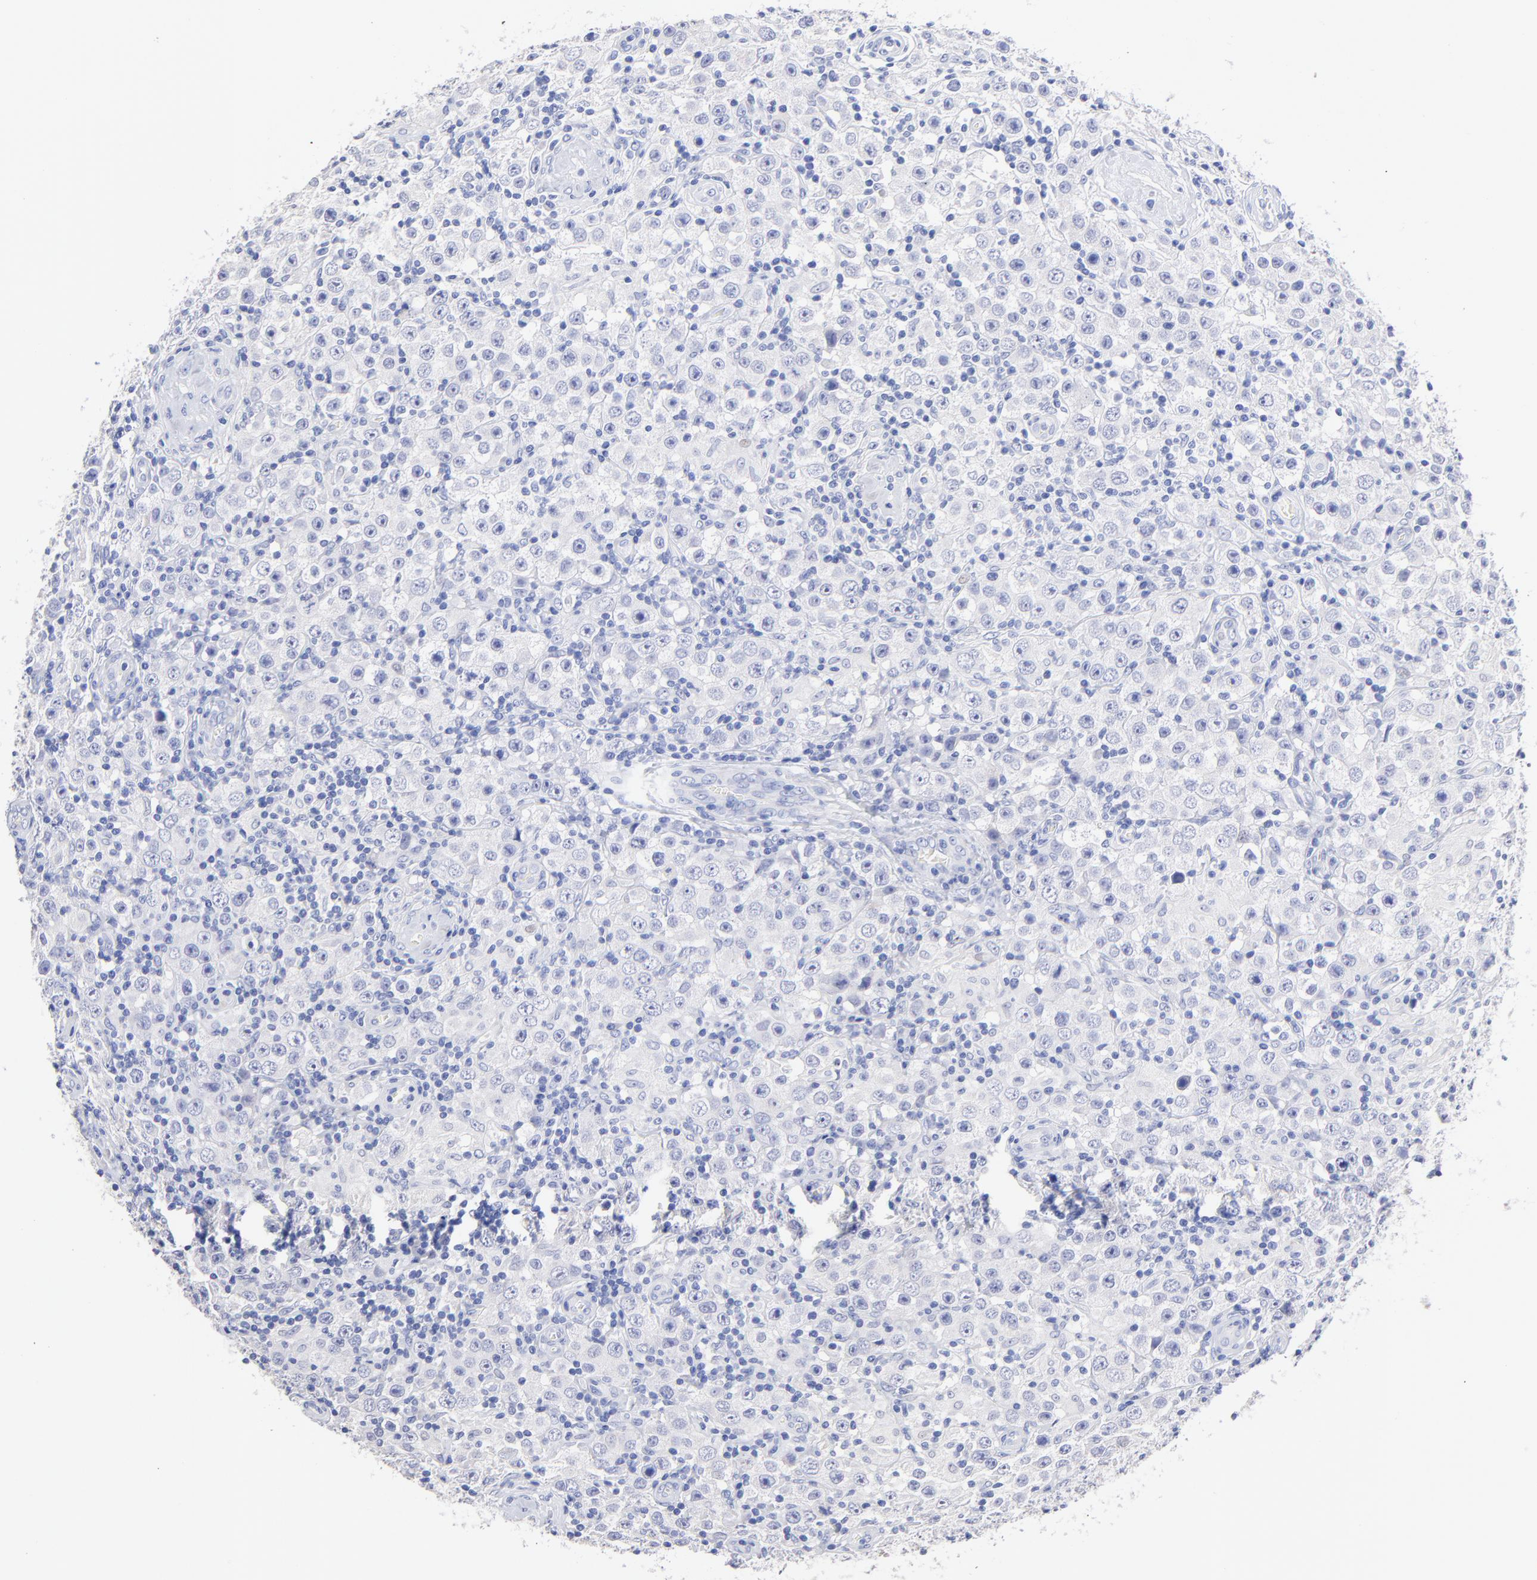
{"staining": {"intensity": "negative", "quantity": "none", "location": "none"}, "tissue": "testis cancer", "cell_type": "Tumor cells", "image_type": "cancer", "snomed": [{"axis": "morphology", "description": "Seminoma, NOS"}, {"axis": "topography", "description": "Testis"}], "caption": "A micrograph of human seminoma (testis) is negative for staining in tumor cells. (IHC, brightfield microscopy, high magnification).", "gene": "CFAP57", "patient": {"sex": "male", "age": 32}}